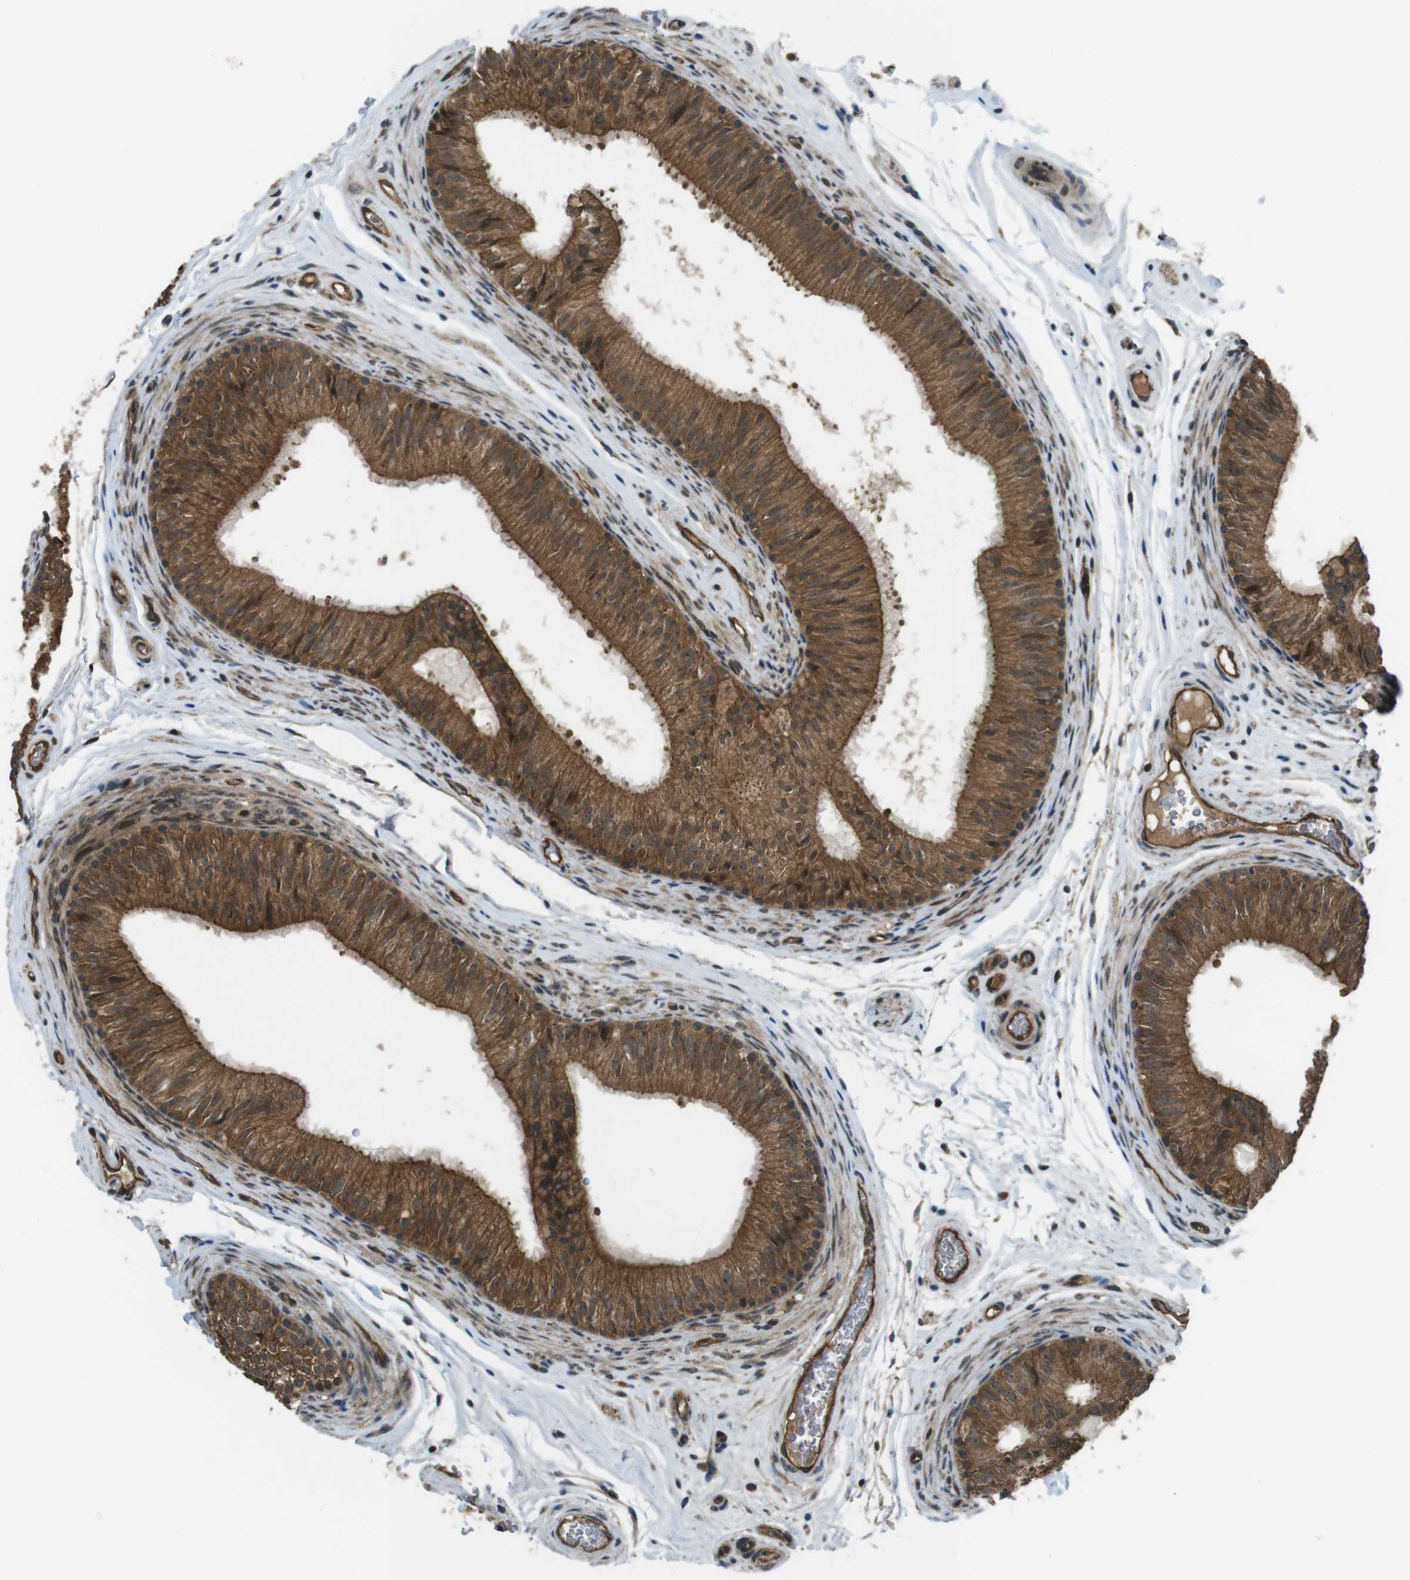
{"staining": {"intensity": "moderate", "quantity": ">75%", "location": "cytoplasmic/membranous,nuclear"}, "tissue": "epididymis", "cell_type": "Glandular cells", "image_type": "normal", "snomed": [{"axis": "morphology", "description": "Normal tissue, NOS"}, {"axis": "topography", "description": "Epididymis"}], "caption": "About >75% of glandular cells in unremarkable human epididymis exhibit moderate cytoplasmic/membranous,nuclear protein expression as visualized by brown immunohistochemical staining.", "gene": "TIAM2", "patient": {"sex": "male", "age": 36}}